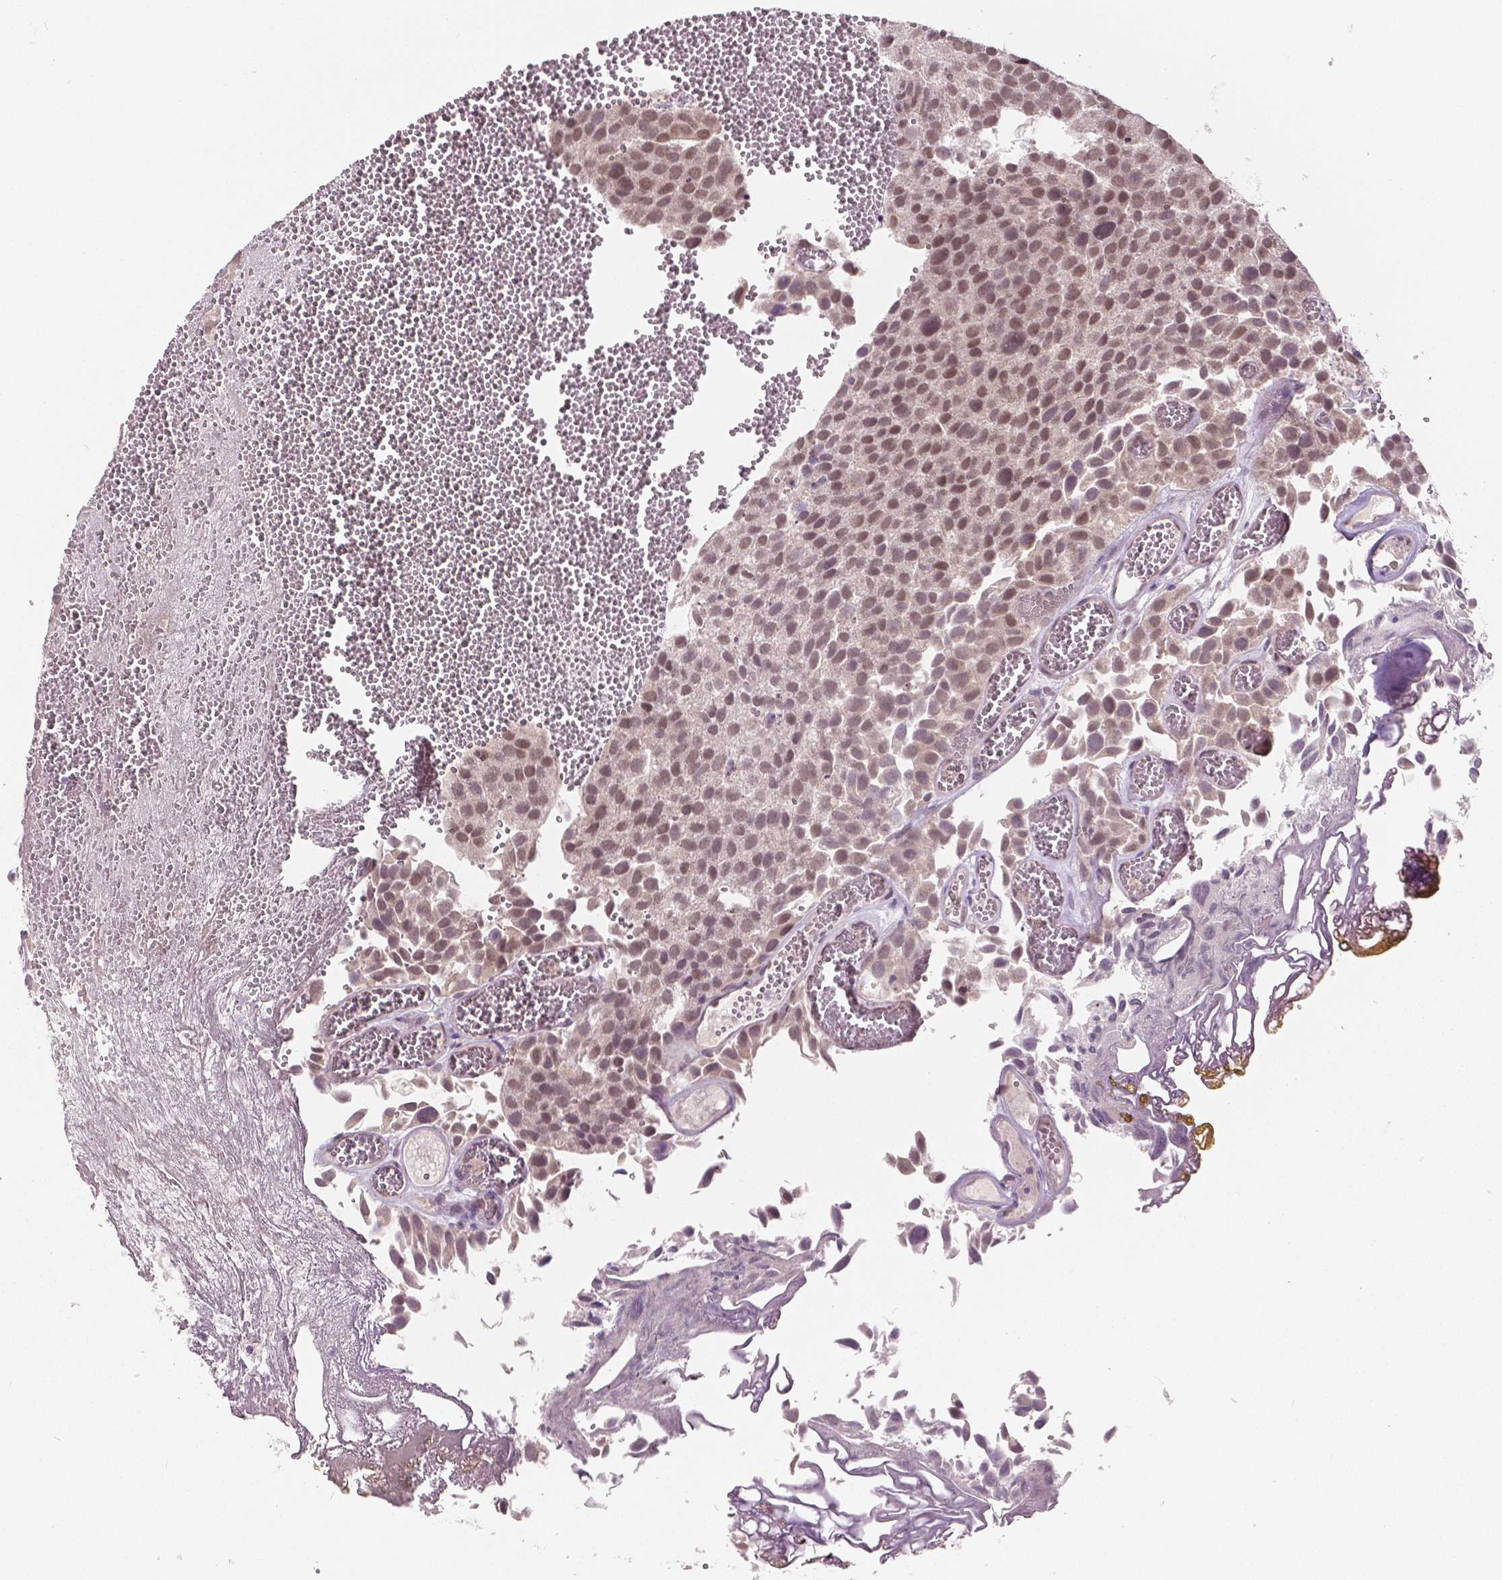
{"staining": {"intensity": "weak", "quantity": "25%-75%", "location": "nuclear"}, "tissue": "urothelial cancer", "cell_type": "Tumor cells", "image_type": "cancer", "snomed": [{"axis": "morphology", "description": "Urothelial carcinoma, Low grade"}, {"axis": "topography", "description": "Urinary bladder"}], "caption": "Tumor cells show low levels of weak nuclear positivity in approximately 25%-75% of cells in urothelial carcinoma (low-grade). The protein of interest is stained brown, and the nuclei are stained in blue (DAB (3,3'-diaminobenzidine) IHC with brightfield microscopy, high magnification).", "gene": "HMBOX1", "patient": {"sex": "female", "age": 69}}